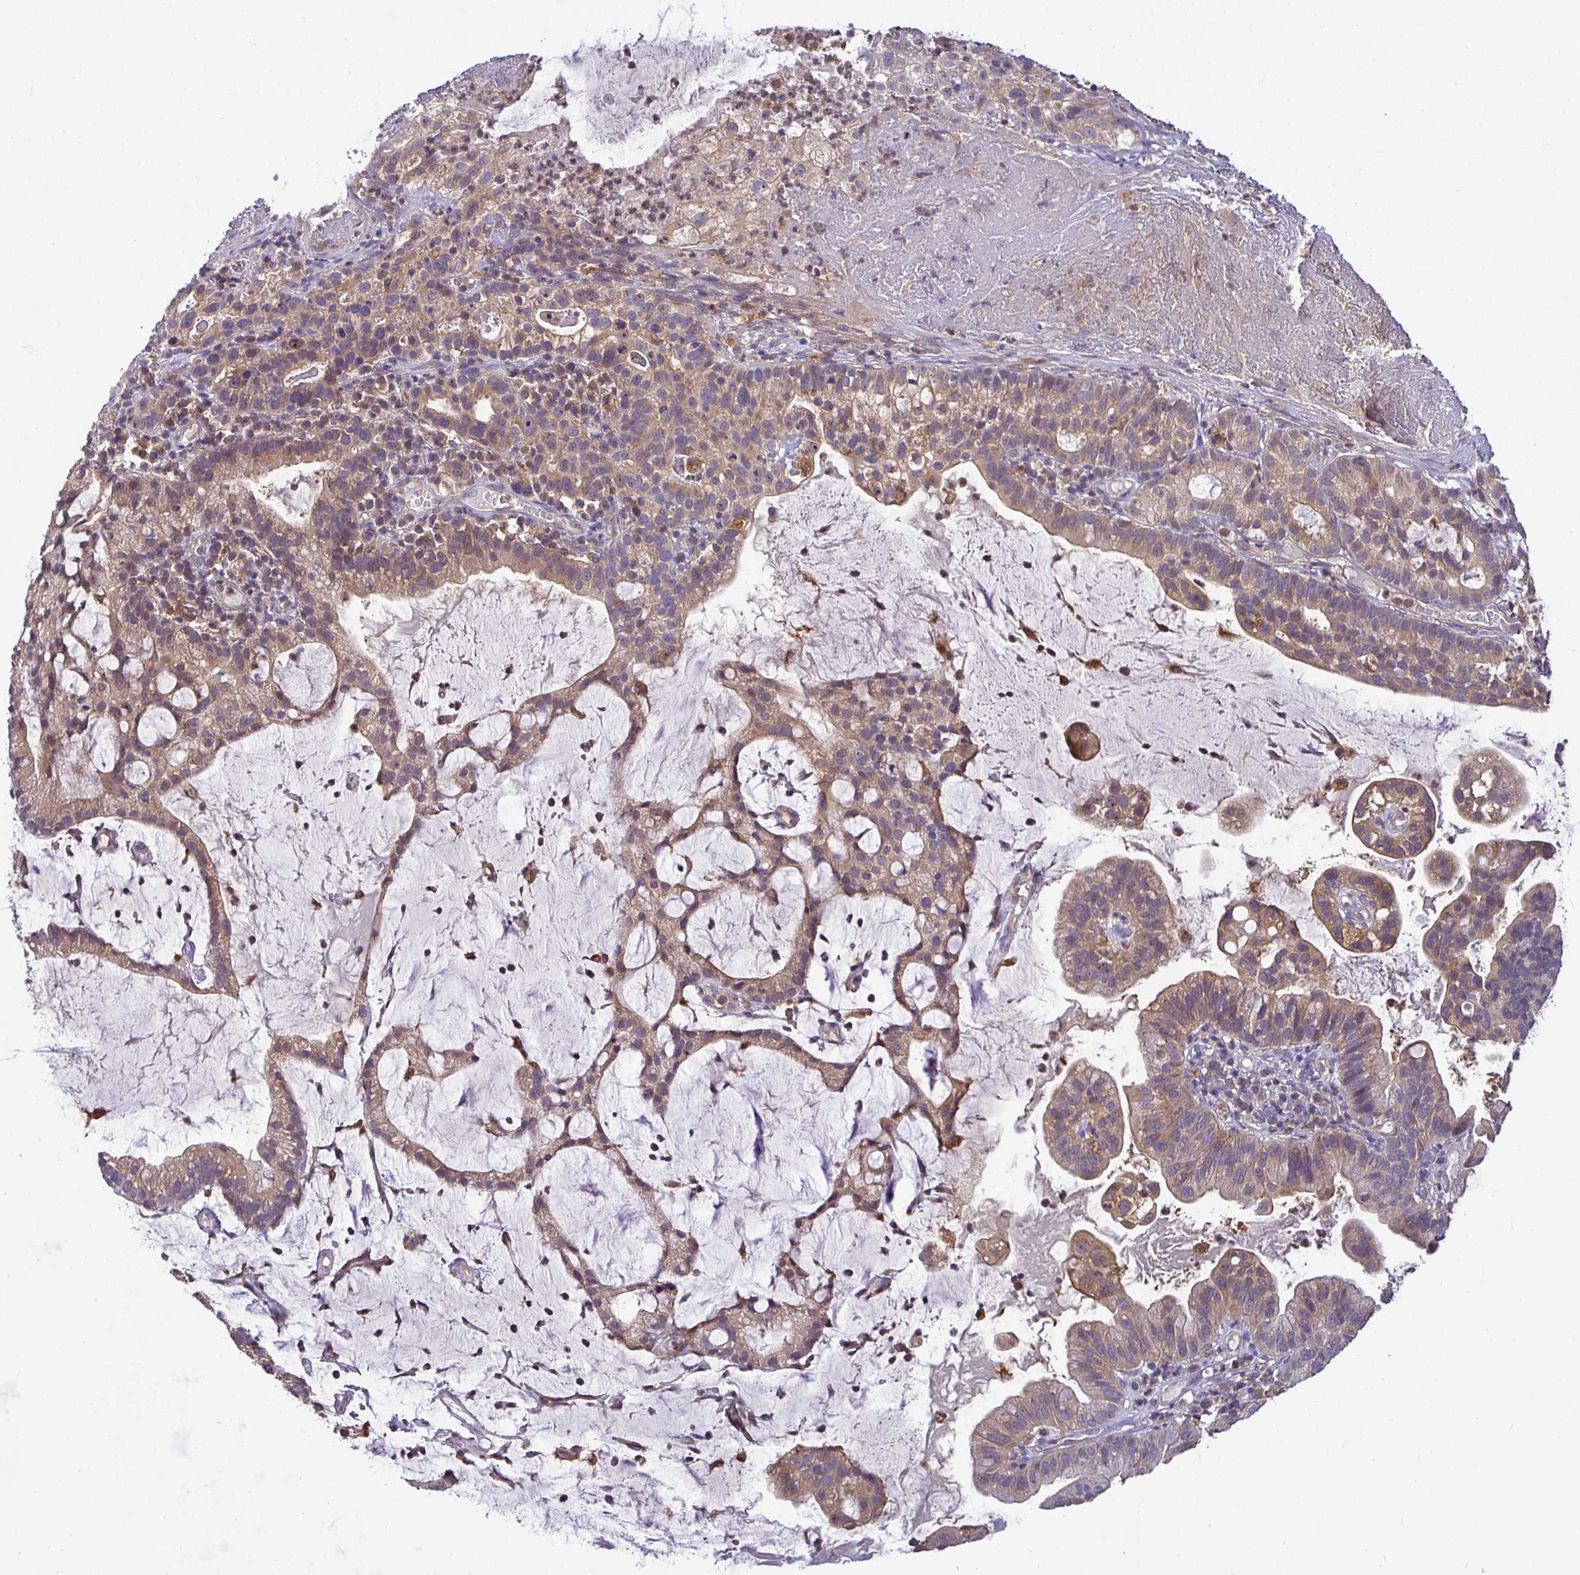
{"staining": {"intensity": "weak", "quantity": ">75%", "location": "cytoplasmic/membranous"}, "tissue": "cervical cancer", "cell_type": "Tumor cells", "image_type": "cancer", "snomed": [{"axis": "morphology", "description": "Adenocarcinoma, NOS"}, {"axis": "topography", "description": "Cervix"}], "caption": "DAB immunohistochemical staining of cervical cancer displays weak cytoplasmic/membranous protein staining in approximately >75% of tumor cells. (brown staining indicates protein expression, while blue staining denotes nuclei).", "gene": "ATP6V1F", "patient": {"sex": "female", "age": 41}}